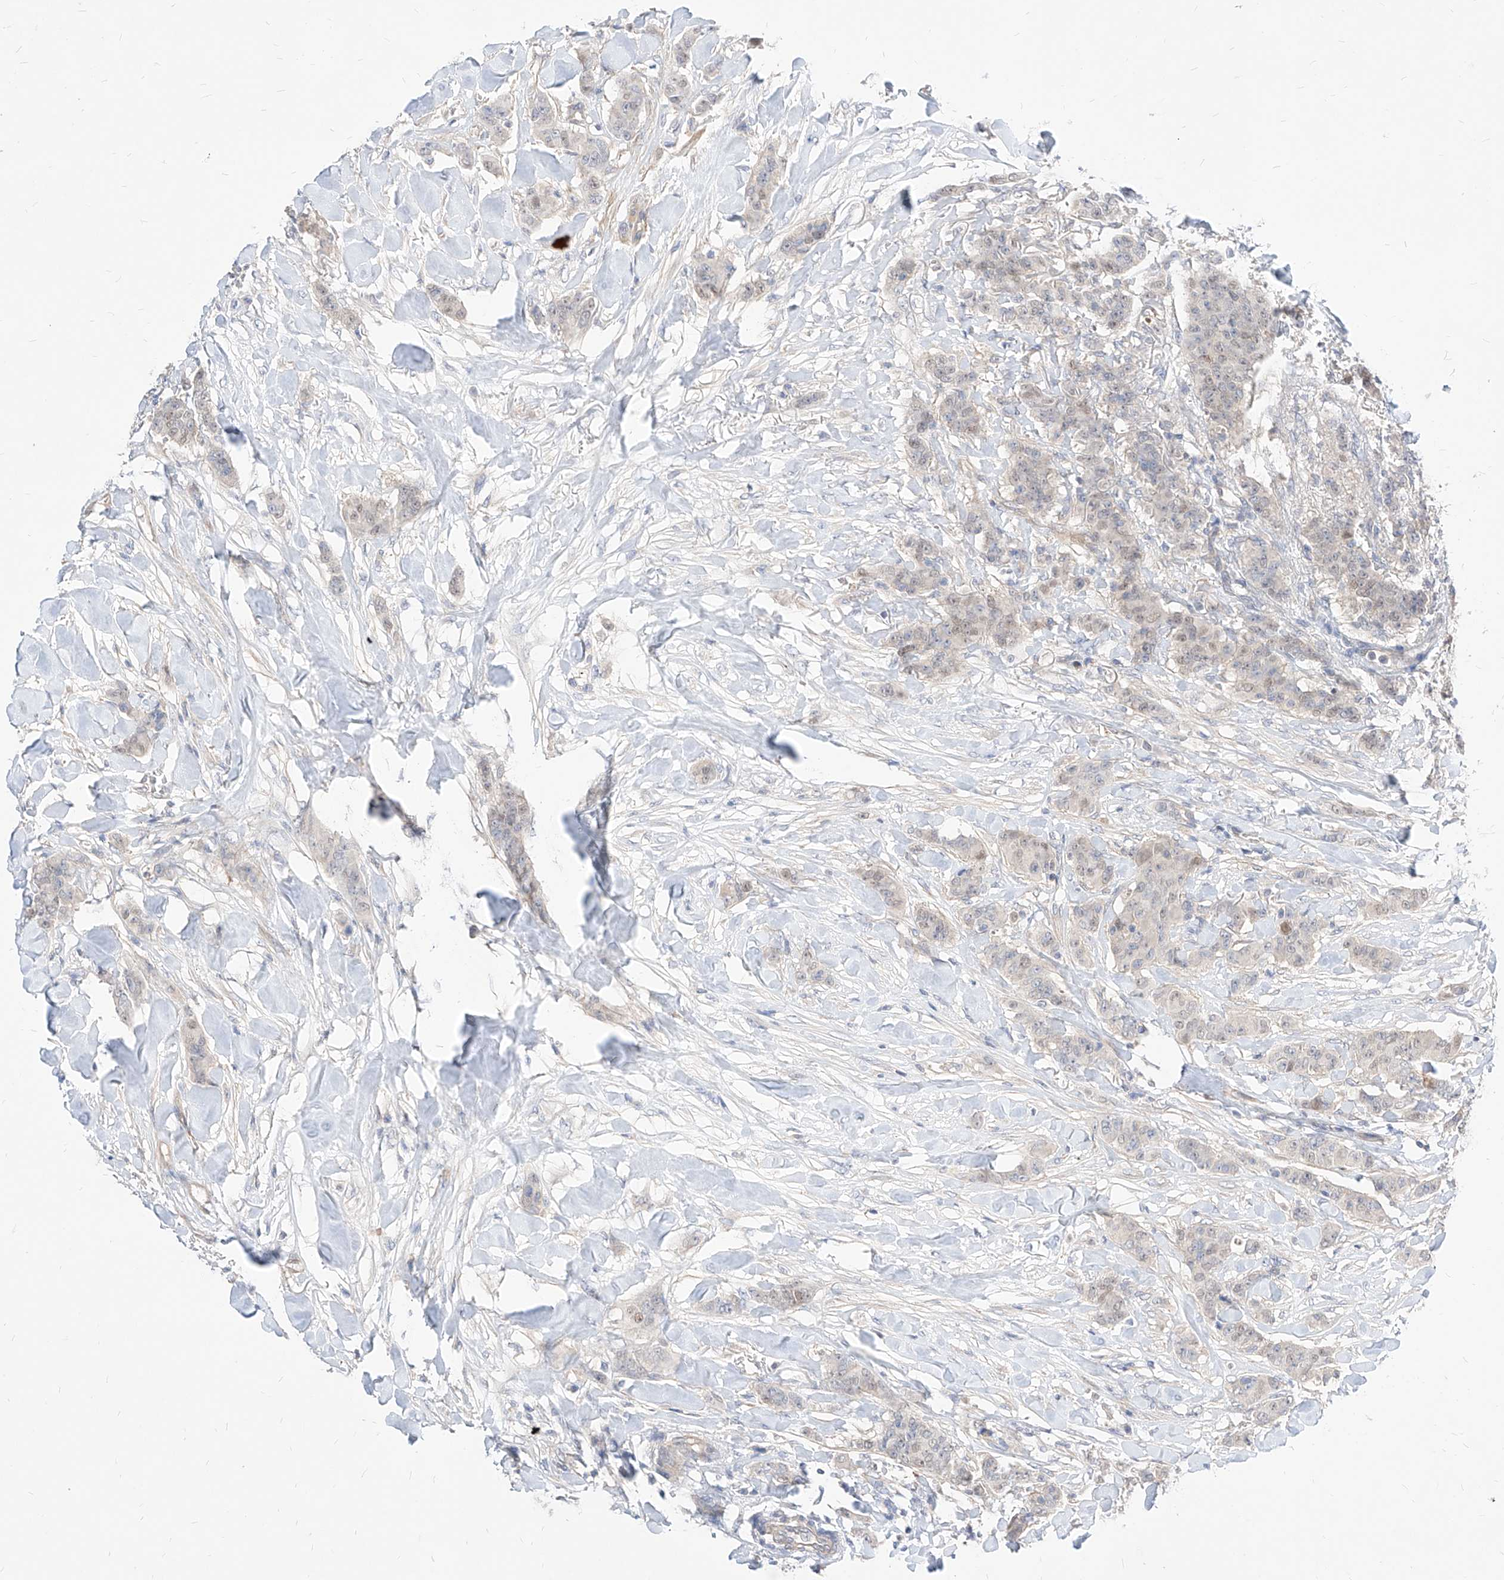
{"staining": {"intensity": "weak", "quantity": "<25%", "location": "nuclear"}, "tissue": "breast cancer", "cell_type": "Tumor cells", "image_type": "cancer", "snomed": [{"axis": "morphology", "description": "Duct carcinoma"}, {"axis": "topography", "description": "Breast"}], "caption": "An IHC photomicrograph of breast cancer is shown. There is no staining in tumor cells of breast cancer.", "gene": "TSNAX", "patient": {"sex": "female", "age": 40}}